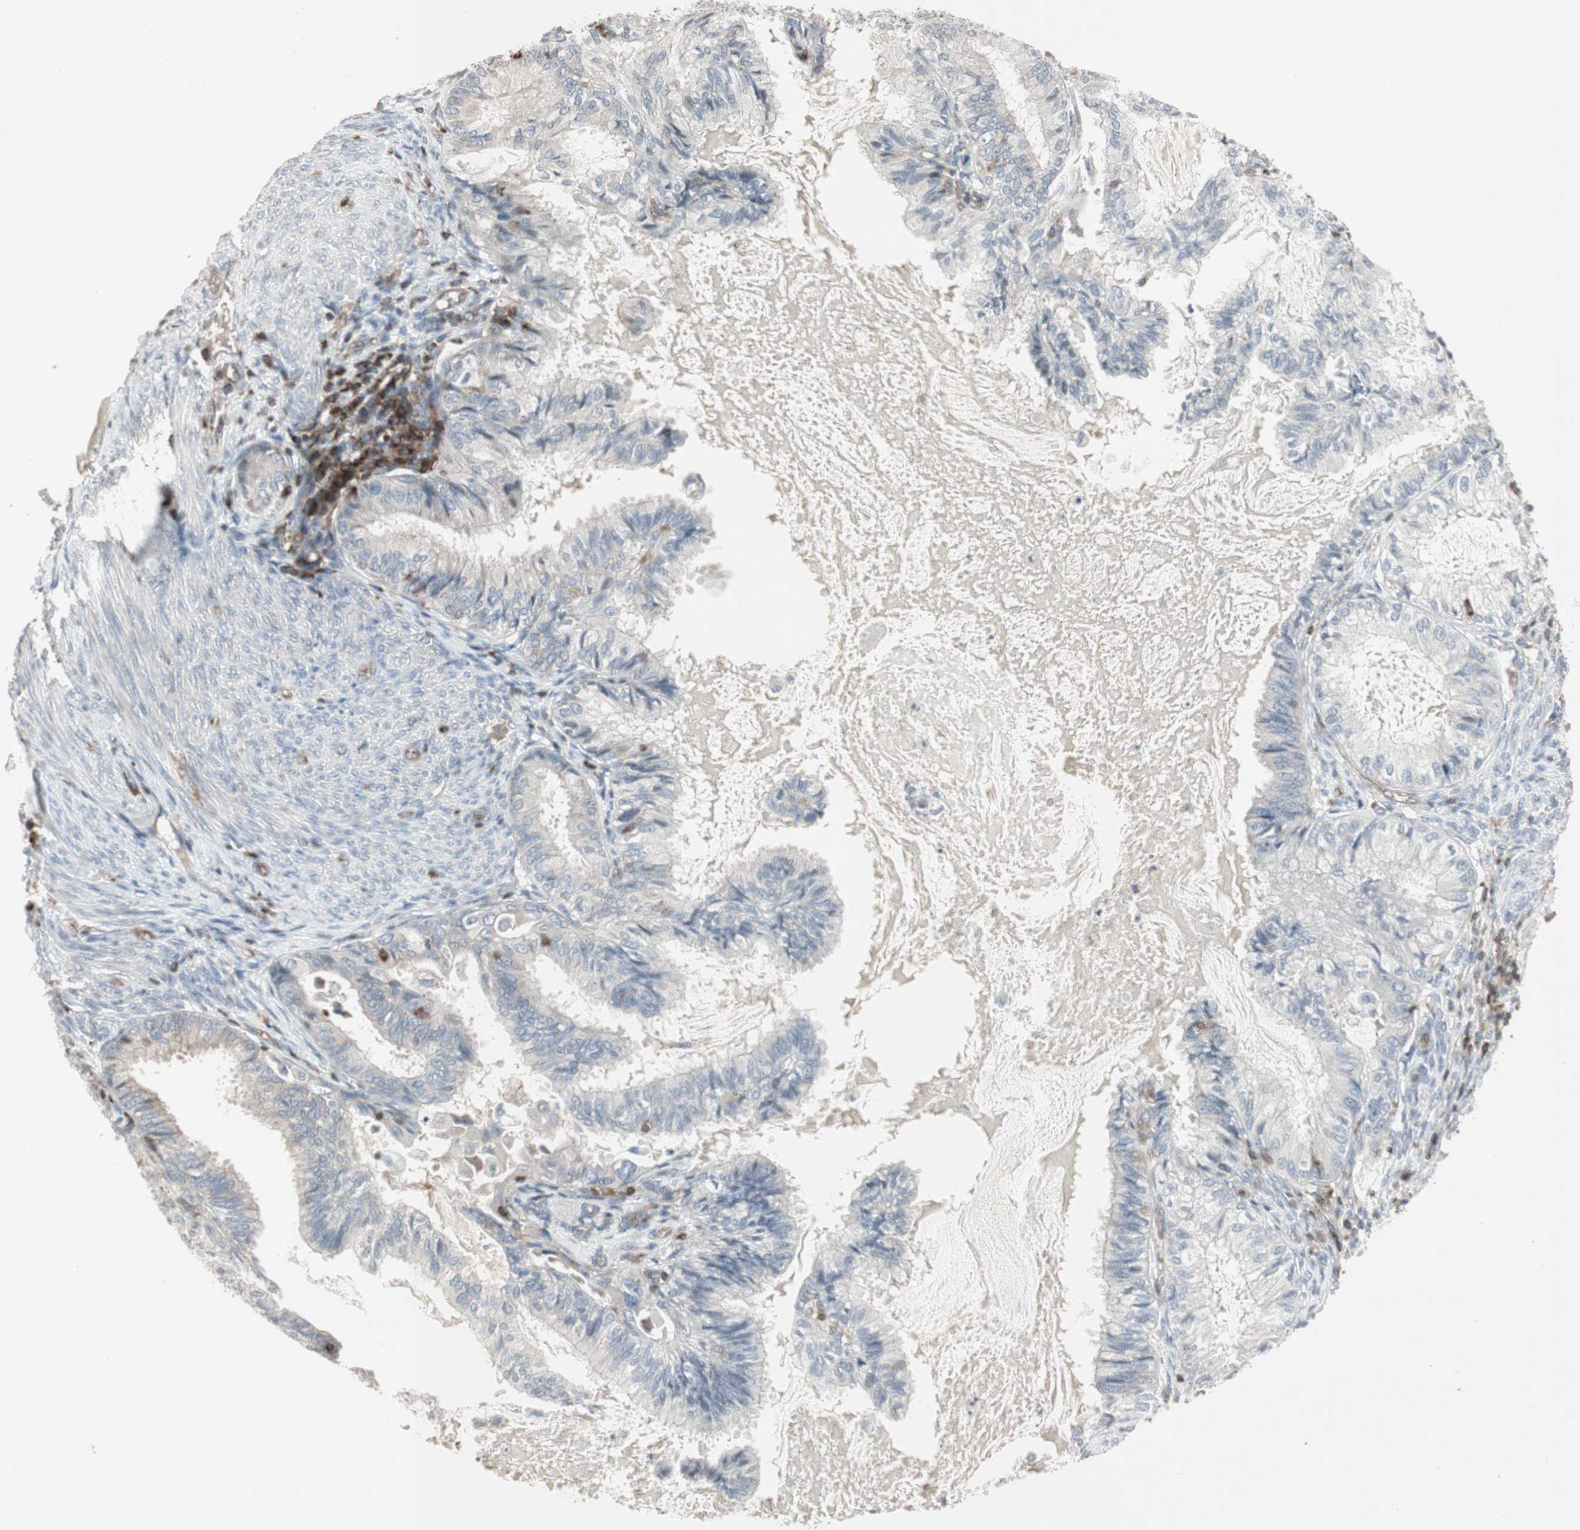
{"staining": {"intensity": "negative", "quantity": "none", "location": "none"}, "tissue": "cervical cancer", "cell_type": "Tumor cells", "image_type": "cancer", "snomed": [{"axis": "morphology", "description": "Normal tissue, NOS"}, {"axis": "morphology", "description": "Adenocarcinoma, NOS"}, {"axis": "topography", "description": "Cervix"}, {"axis": "topography", "description": "Endometrium"}], "caption": "DAB immunohistochemical staining of cervical cancer shows no significant positivity in tumor cells.", "gene": "ARHGEF1", "patient": {"sex": "female", "age": 86}}